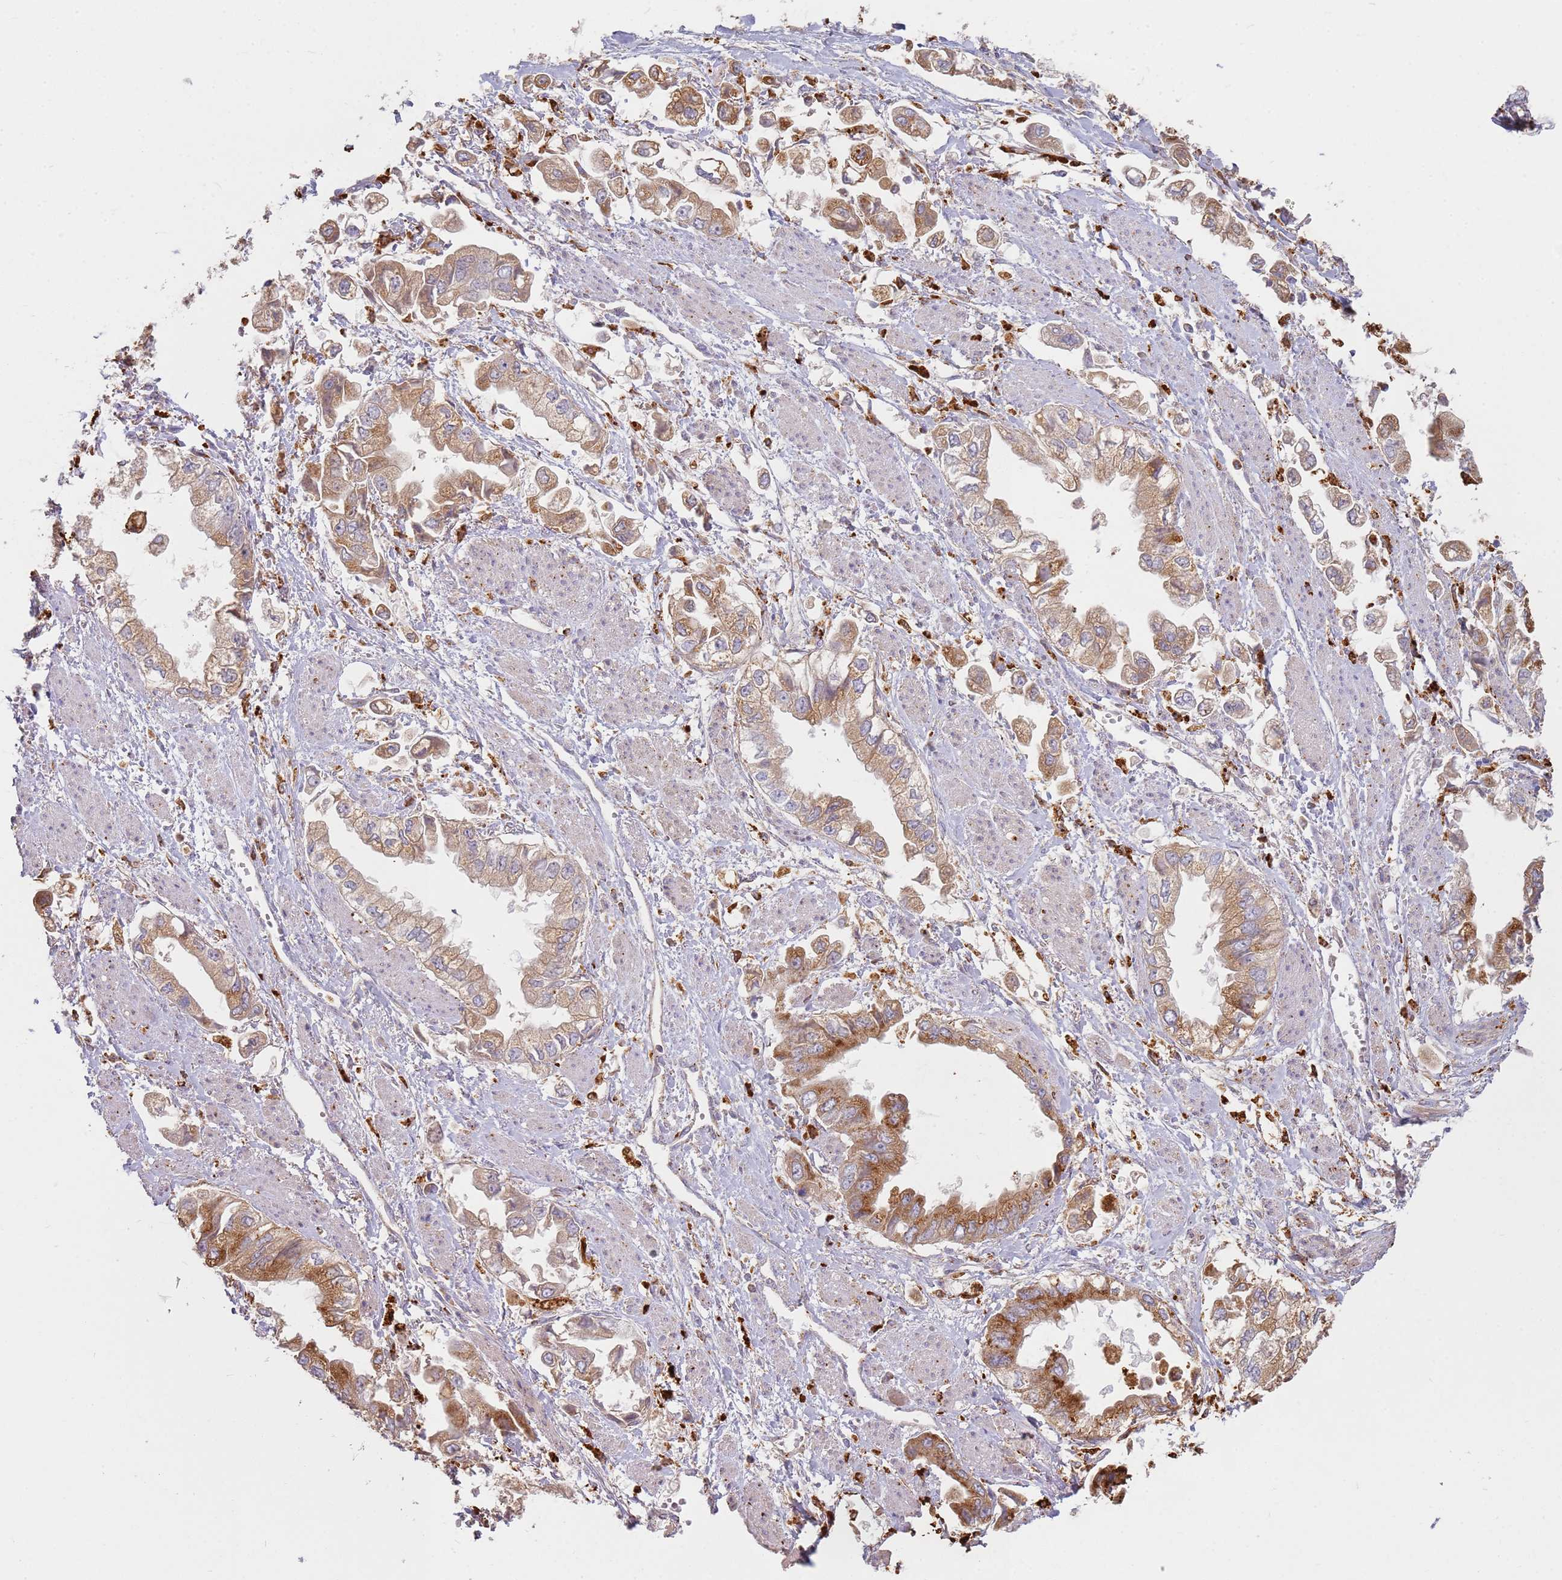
{"staining": {"intensity": "moderate", "quantity": ">75%", "location": "cytoplasmic/membranous"}, "tissue": "stomach cancer", "cell_type": "Tumor cells", "image_type": "cancer", "snomed": [{"axis": "morphology", "description": "Adenocarcinoma, NOS"}, {"axis": "topography", "description": "Stomach"}], "caption": "Human stomach adenocarcinoma stained for a protein (brown) reveals moderate cytoplasmic/membranous positive expression in approximately >75% of tumor cells.", "gene": "TMEM229B", "patient": {"sex": "male", "age": 62}}